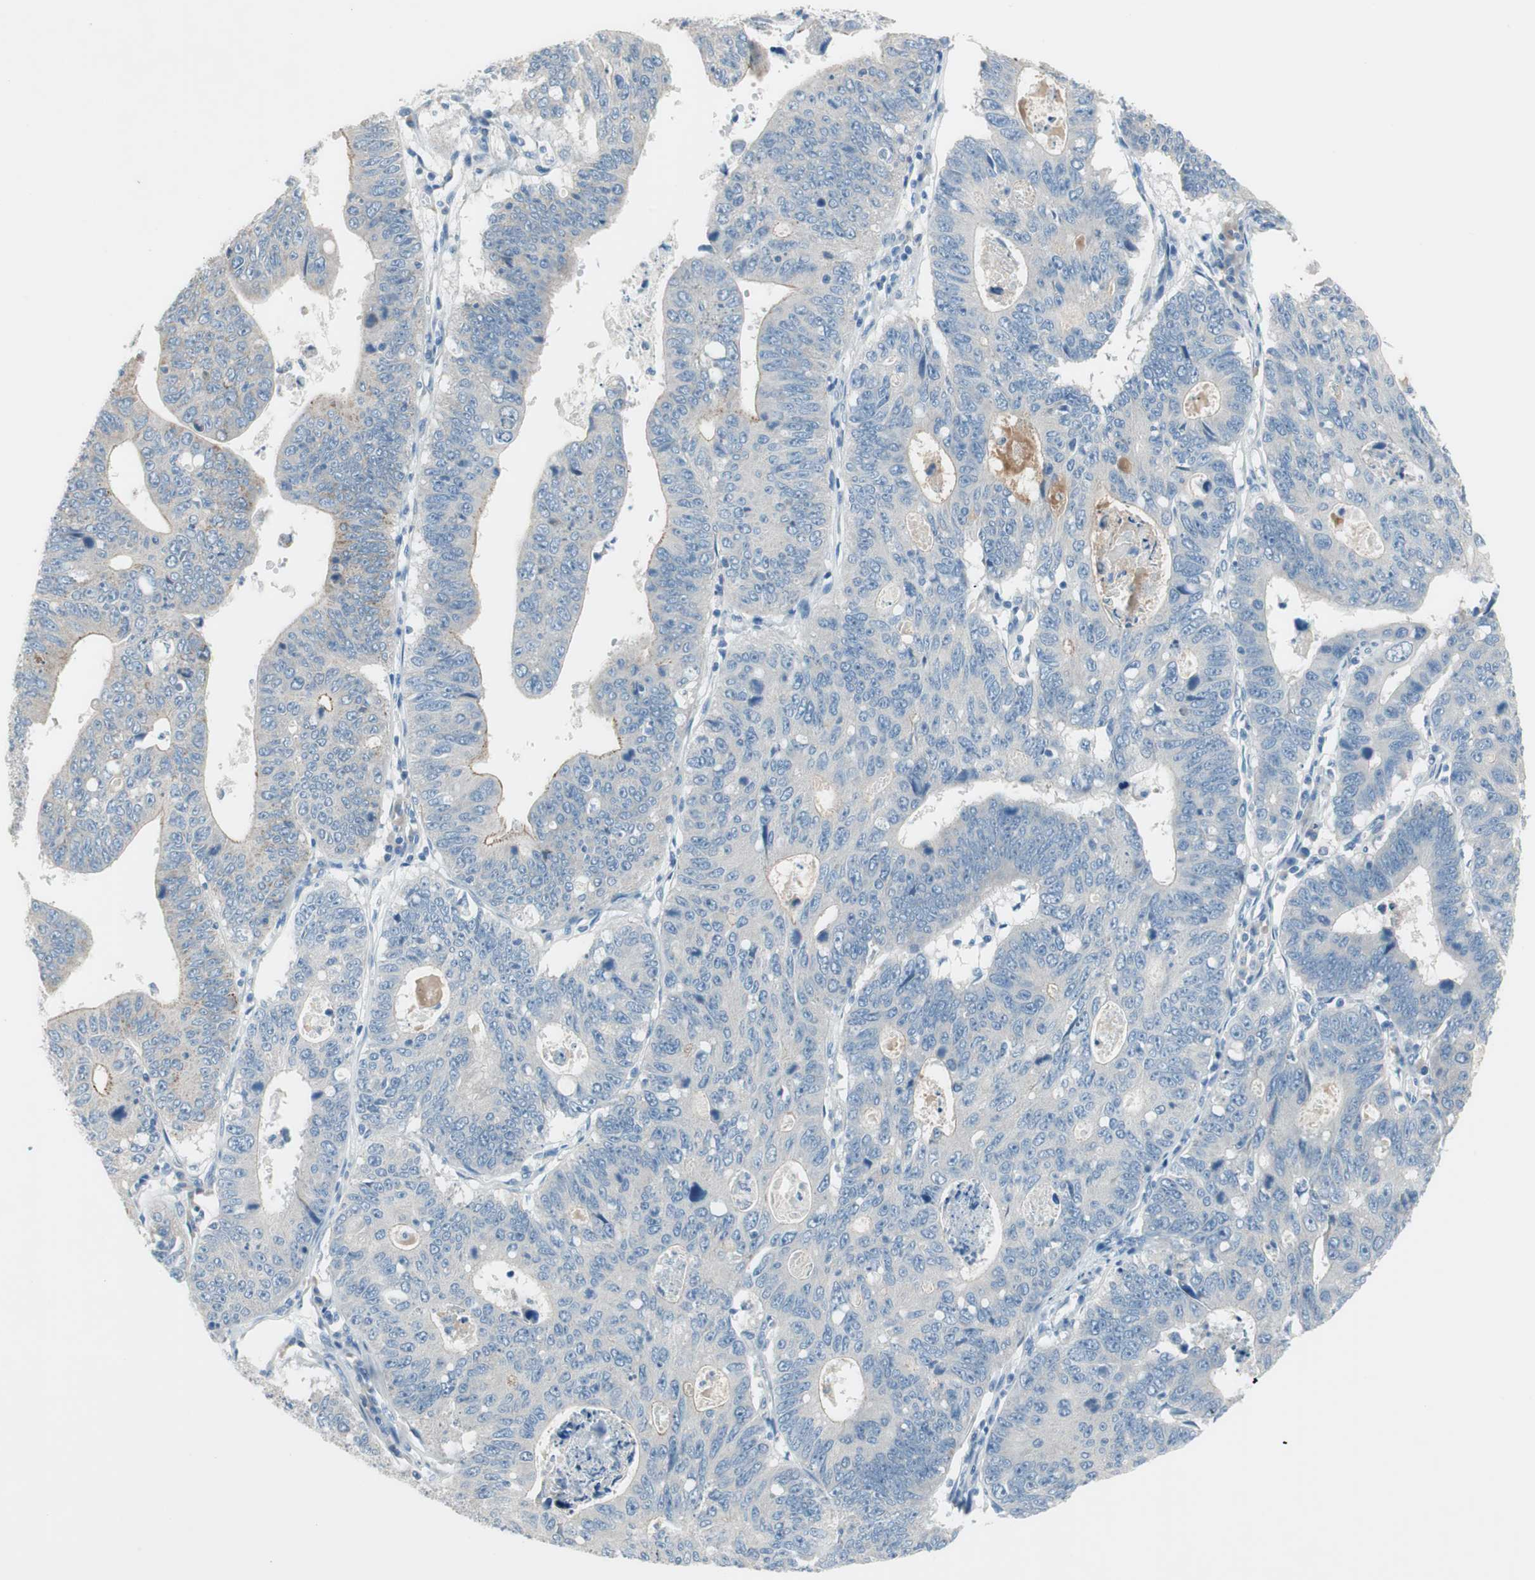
{"staining": {"intensity": "negative", "quantity": "none", "location": "none"}, "tissue": "stomach cancer", "cell_type": "Tumor cells", "image_type": "cancer", "snomed": [{"axis": "morphology", "description": "Adenocarcinoma, NOS"}, {"axis": "topography", "description": "Stomach"}], "caption": "DAB (3,3'-diaminobenzidine) immunohistochemical staining of human adenocarcinoma (stomach) exhibits no significant expression in tumor cells.", "gene": "PRRG4", "patient": {"sex": "male", "age": 59}}